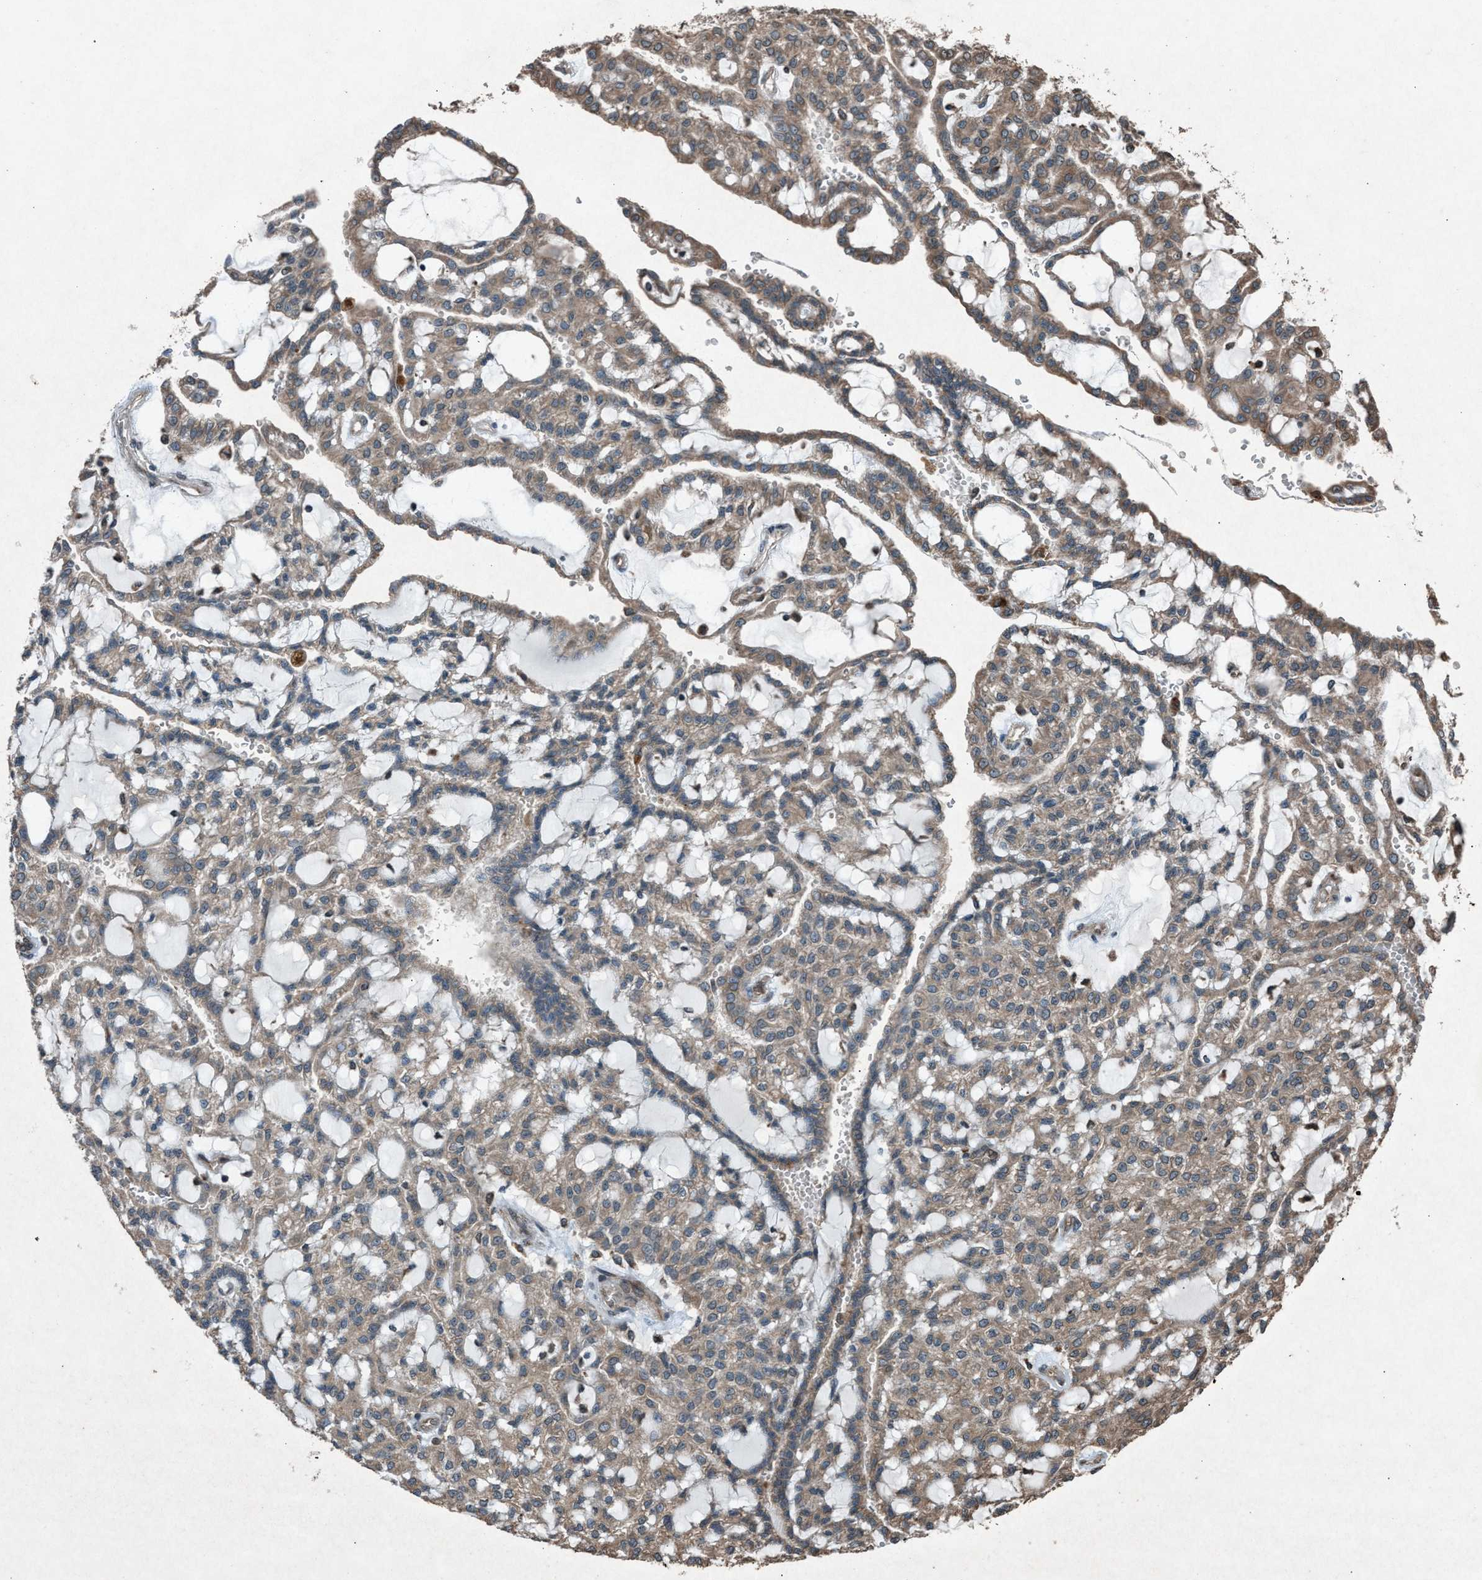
{"staining": {"intensity": "weak", "quantity": ">75%", "location": "cytoplasmic/membranous"}, "tissue": "renal cancer", "cell_type": "Tumor cells", "image_type": "cancer", "snomed": [{"axis": "morphology", "description": "Adenocarcinoma, NOS"}, {"axis": "topography", "description": "Kidney"}], "caption": "Renal adenocarcinoma stained for a protein exhibits weak cytoplasmic/membranous positivity in tumor cells. The staining was performed using DAB (3,3'-diaminobenzidine) to visualize the protein expression in brown, while the nuclei were stained in blue with hematoxylin (Magnification: 20x).", "gene": "CALR", "patient": {"sex": "male", "age": 63}}